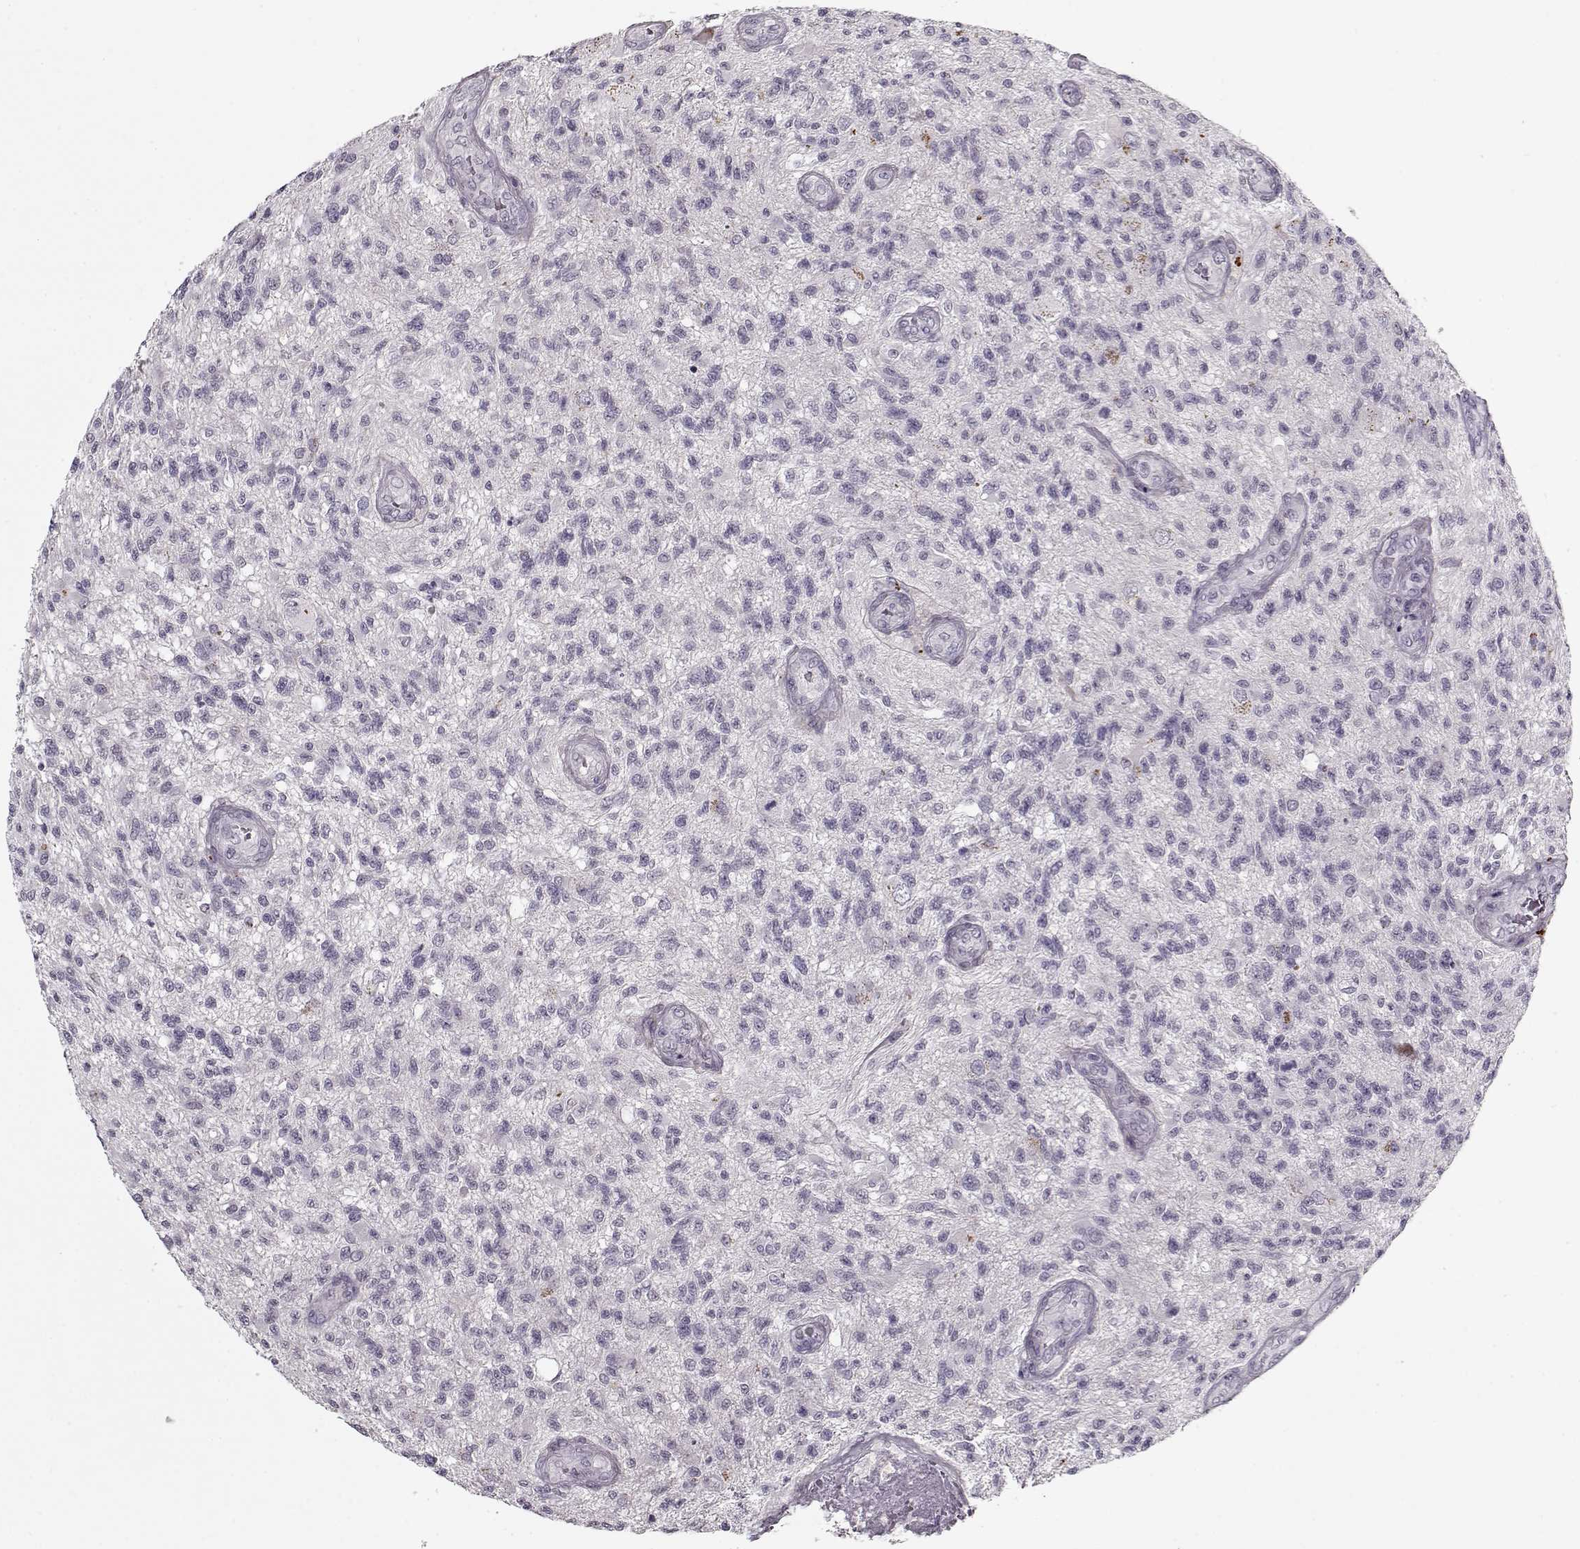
{"staining": {"intensity": "negative", "quantity": "none", "location": "none"}, "tissue": "glioma", "cell_type": "Tumor cells", "image_type": "cancer", "snomed": [{"axis": "morphology", "description": "Glioma, malignant, High grade"}, {"axis": "topography", "description": "Brain"}], "caption": "DAB (3,3'-diaminobenzidine) immunohistochemical staining of high-grade glioma (malignant) exhibits no significant staining in tumor cells.", "gene": "LUM", "patient": {"sex": "male", "age": 56}}